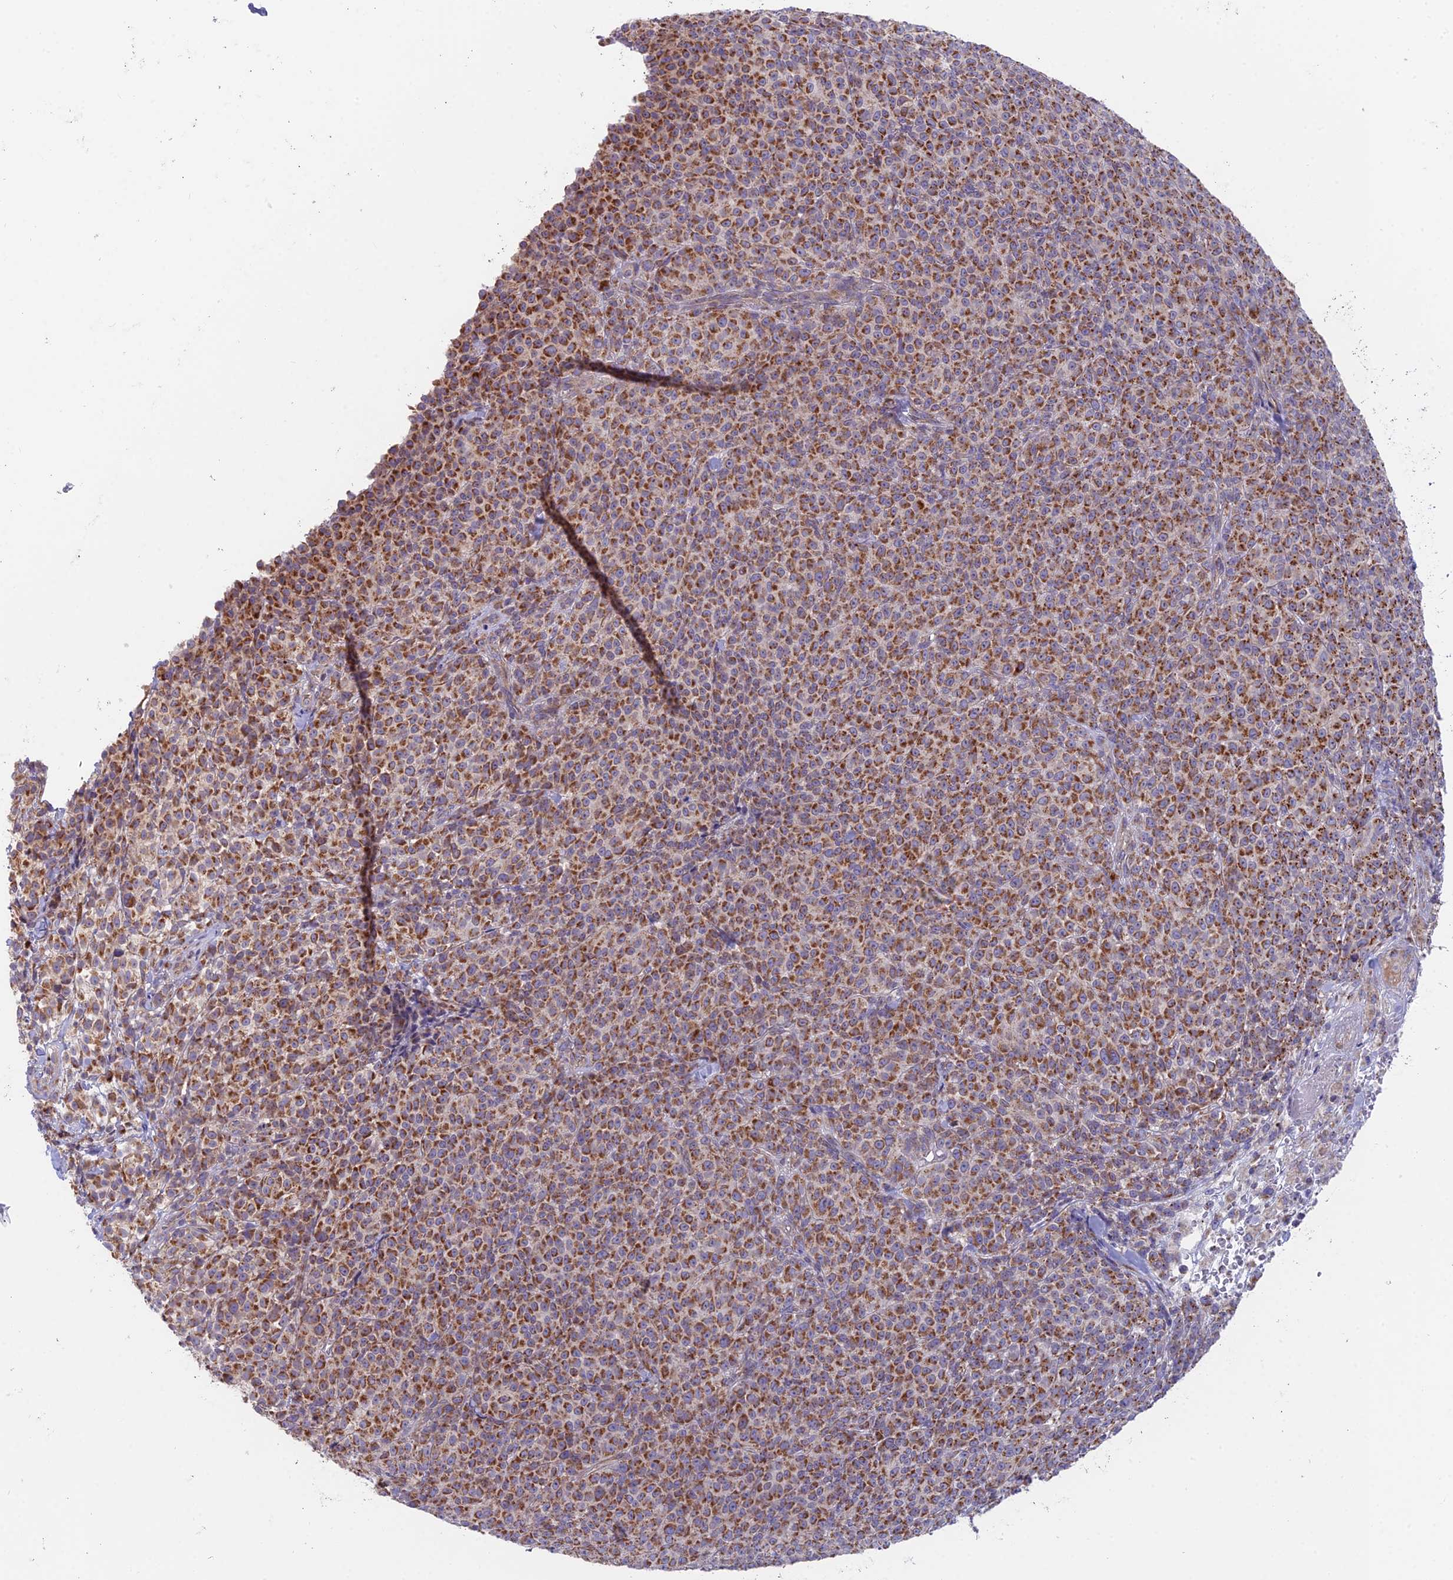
{"staining": {"intensity": "strong", "quantity": ">75%", "location": "cytoplasmic/membranous"}, "tissue": "melanoma", "cell_type": "Tumor cells", "image_type": "cancer", "snomed": [{"axis": "morphology", "description": "Normal tissue, NOS"}, {"axis": "morphology", "description": "Malignant melanoma, NOS"}, {"axis": "topography", "description": "Skin"}], "caption": "An image showing strong cytoplasmic/membranous positivity in approximately >75% of tumor cells in melanoma, as visualized by brown immunohistochemical staining.", "gene": "TBC1D20", "patient": {"sex": "female", "age": 34}}